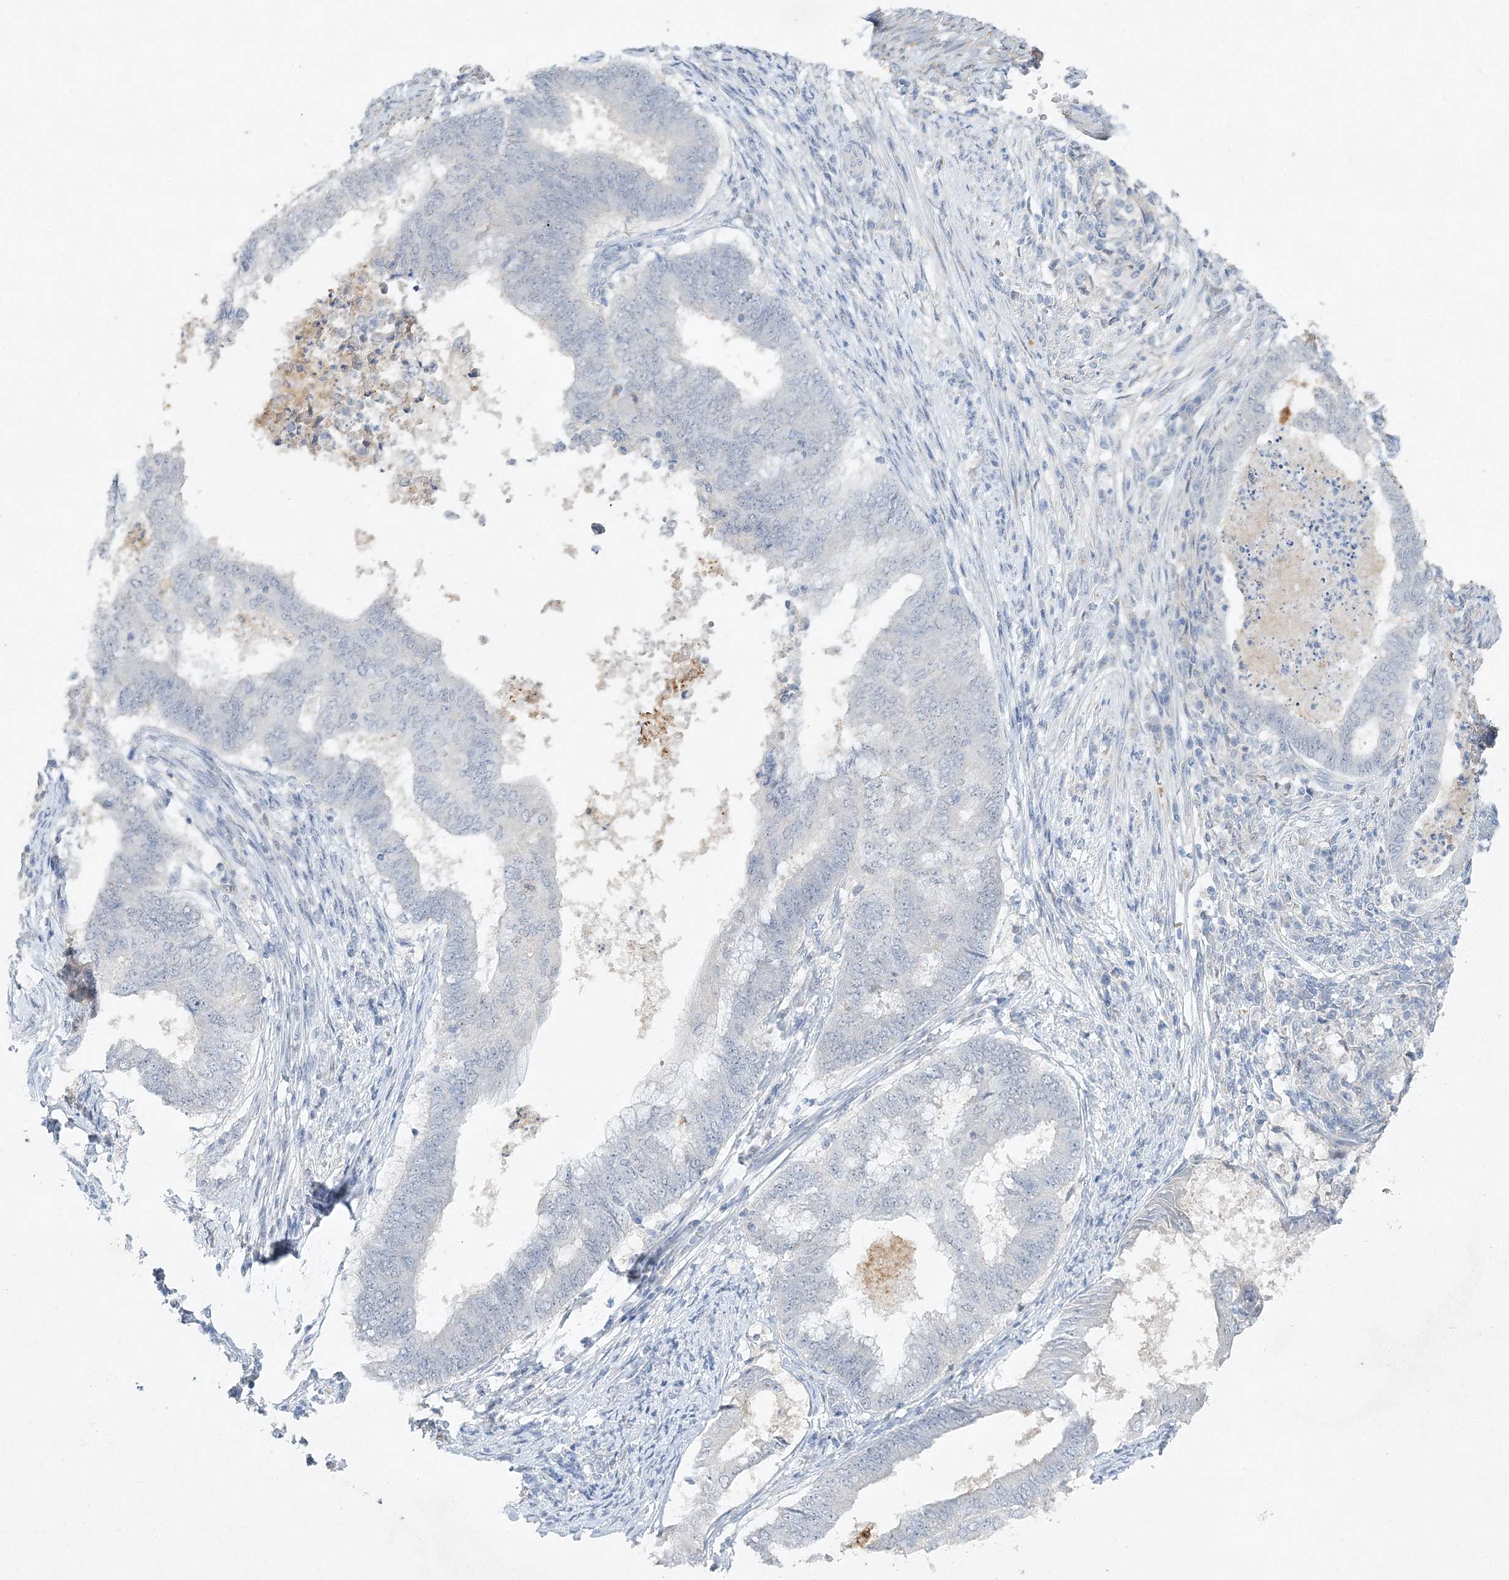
{"staining": {"intensity": "negative", "quantity": "none", "location": "none"}, "tissue": "endometrial cancer", "cell_type": "Tumor cells", "image_type": "cancer", "snomed": [{"axis": "morphology", "description": "Polyp, NOS"}, {"axis": "morphology", "description": "Adenocarcinoma, NOS"}, {"axis": "morphology", "description": "Adenoma, NOS"}, {"axis": "topography", "description": "Endometrium"}], "caption": "Tumor cells are negative for protein expression in human endometrial cancer. The staining is performed using DAB (3,3'-diaminobenzidine) brown chromogen with nuclei counter-stained in using hematoxylin.", "gene": "MAT2B", "patient": {"sex": "female", "age": 79}}